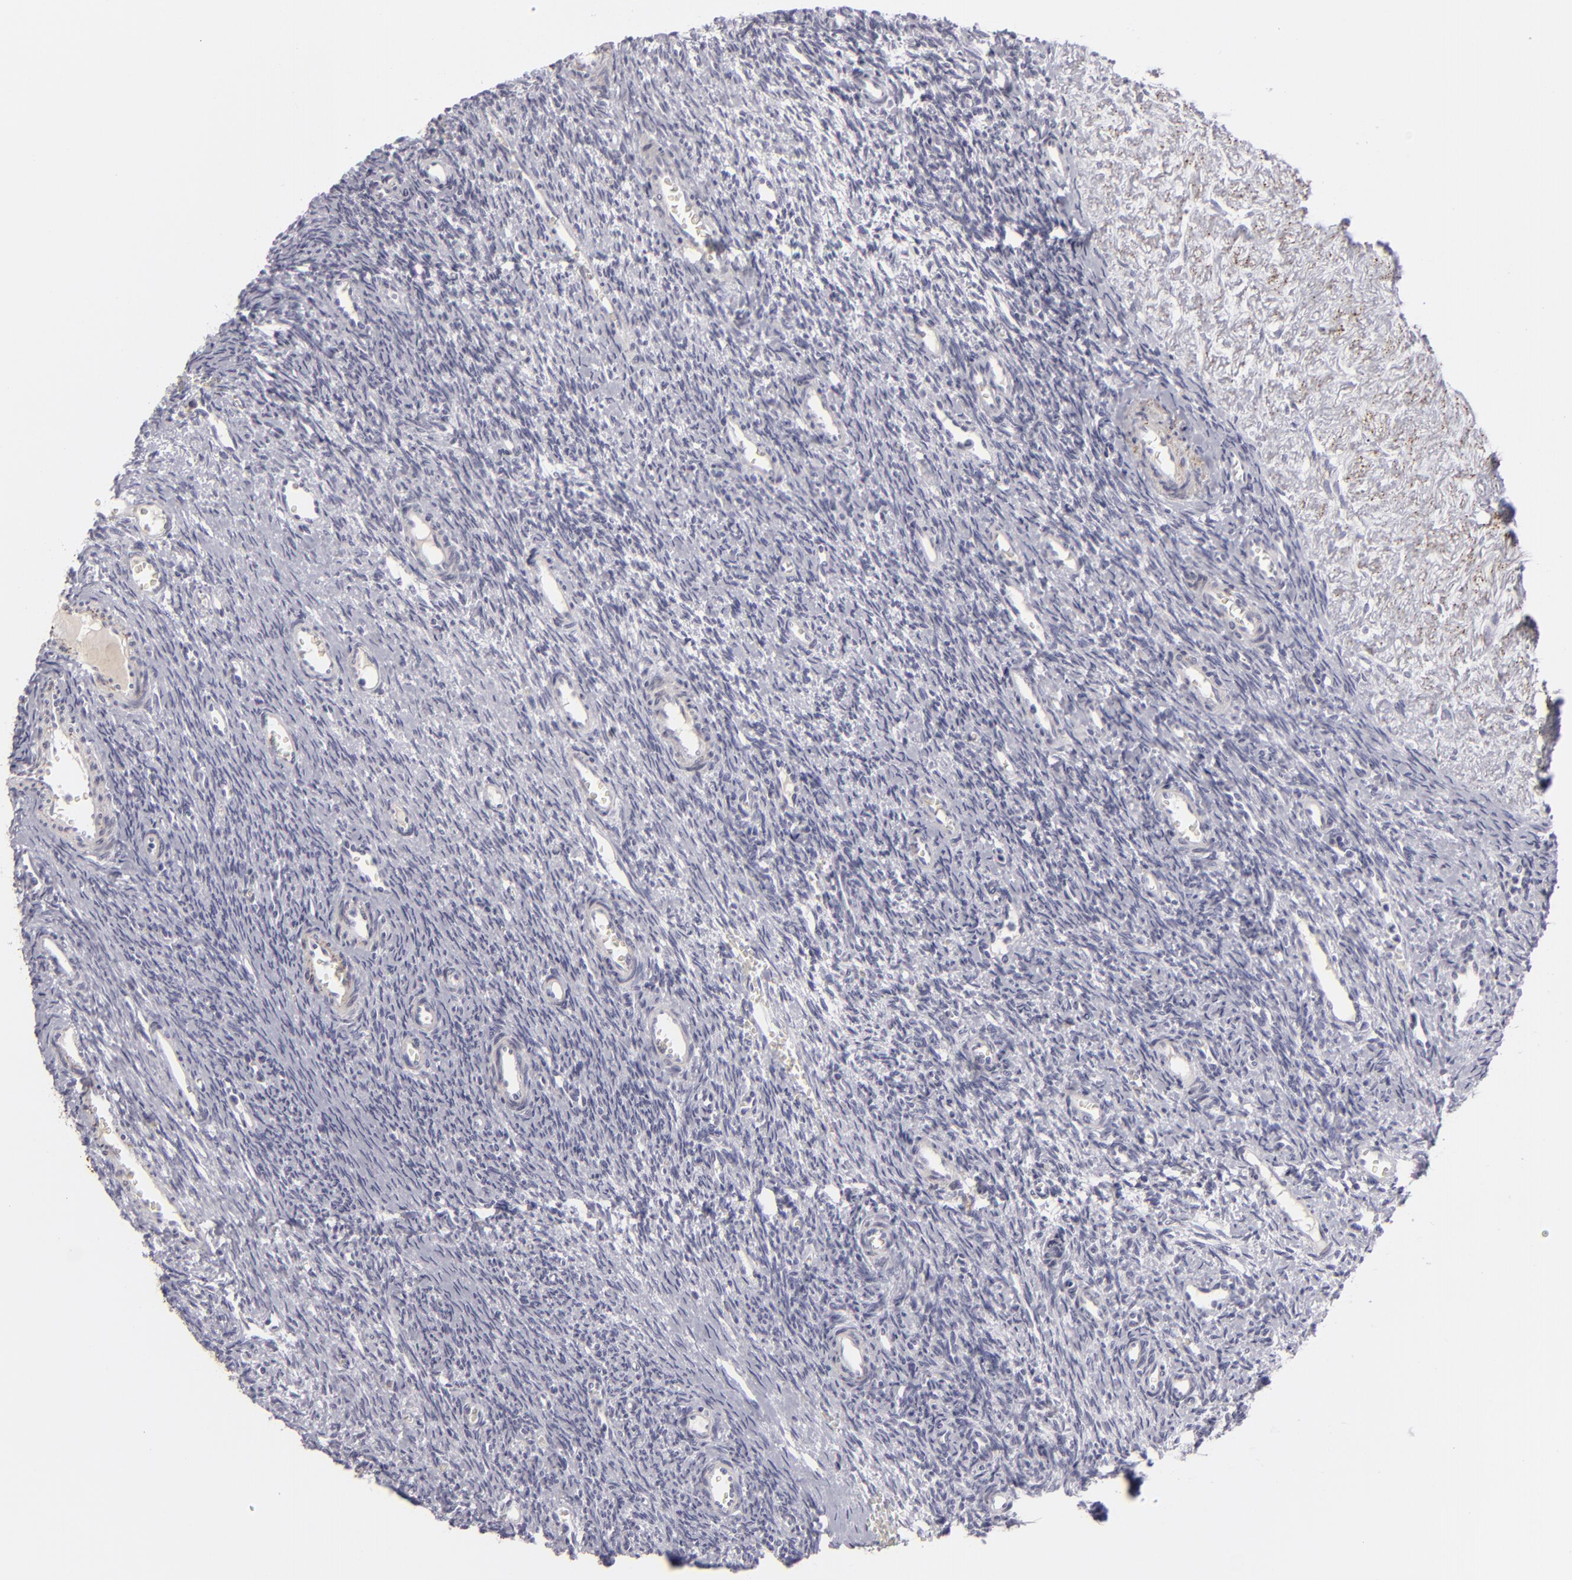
{"staining": {"intensity": "negative", "quantity": "none", "location": "none"}, "tissue": "ovary", "cell_type": "Ovarian stroma cells", "image_type": "normal", "snomed": [{"axis": "morphology", "description": "Normal tissue, NOS"}, {"axis": "topography", "description": "Ovary"}], "caption": "DAB immunohistochemical staining of benign ovary exhibits no significant positivity in ovarian stroma cells.", "gene": "C9", "patient": {"sex": "female", "age": 39}}